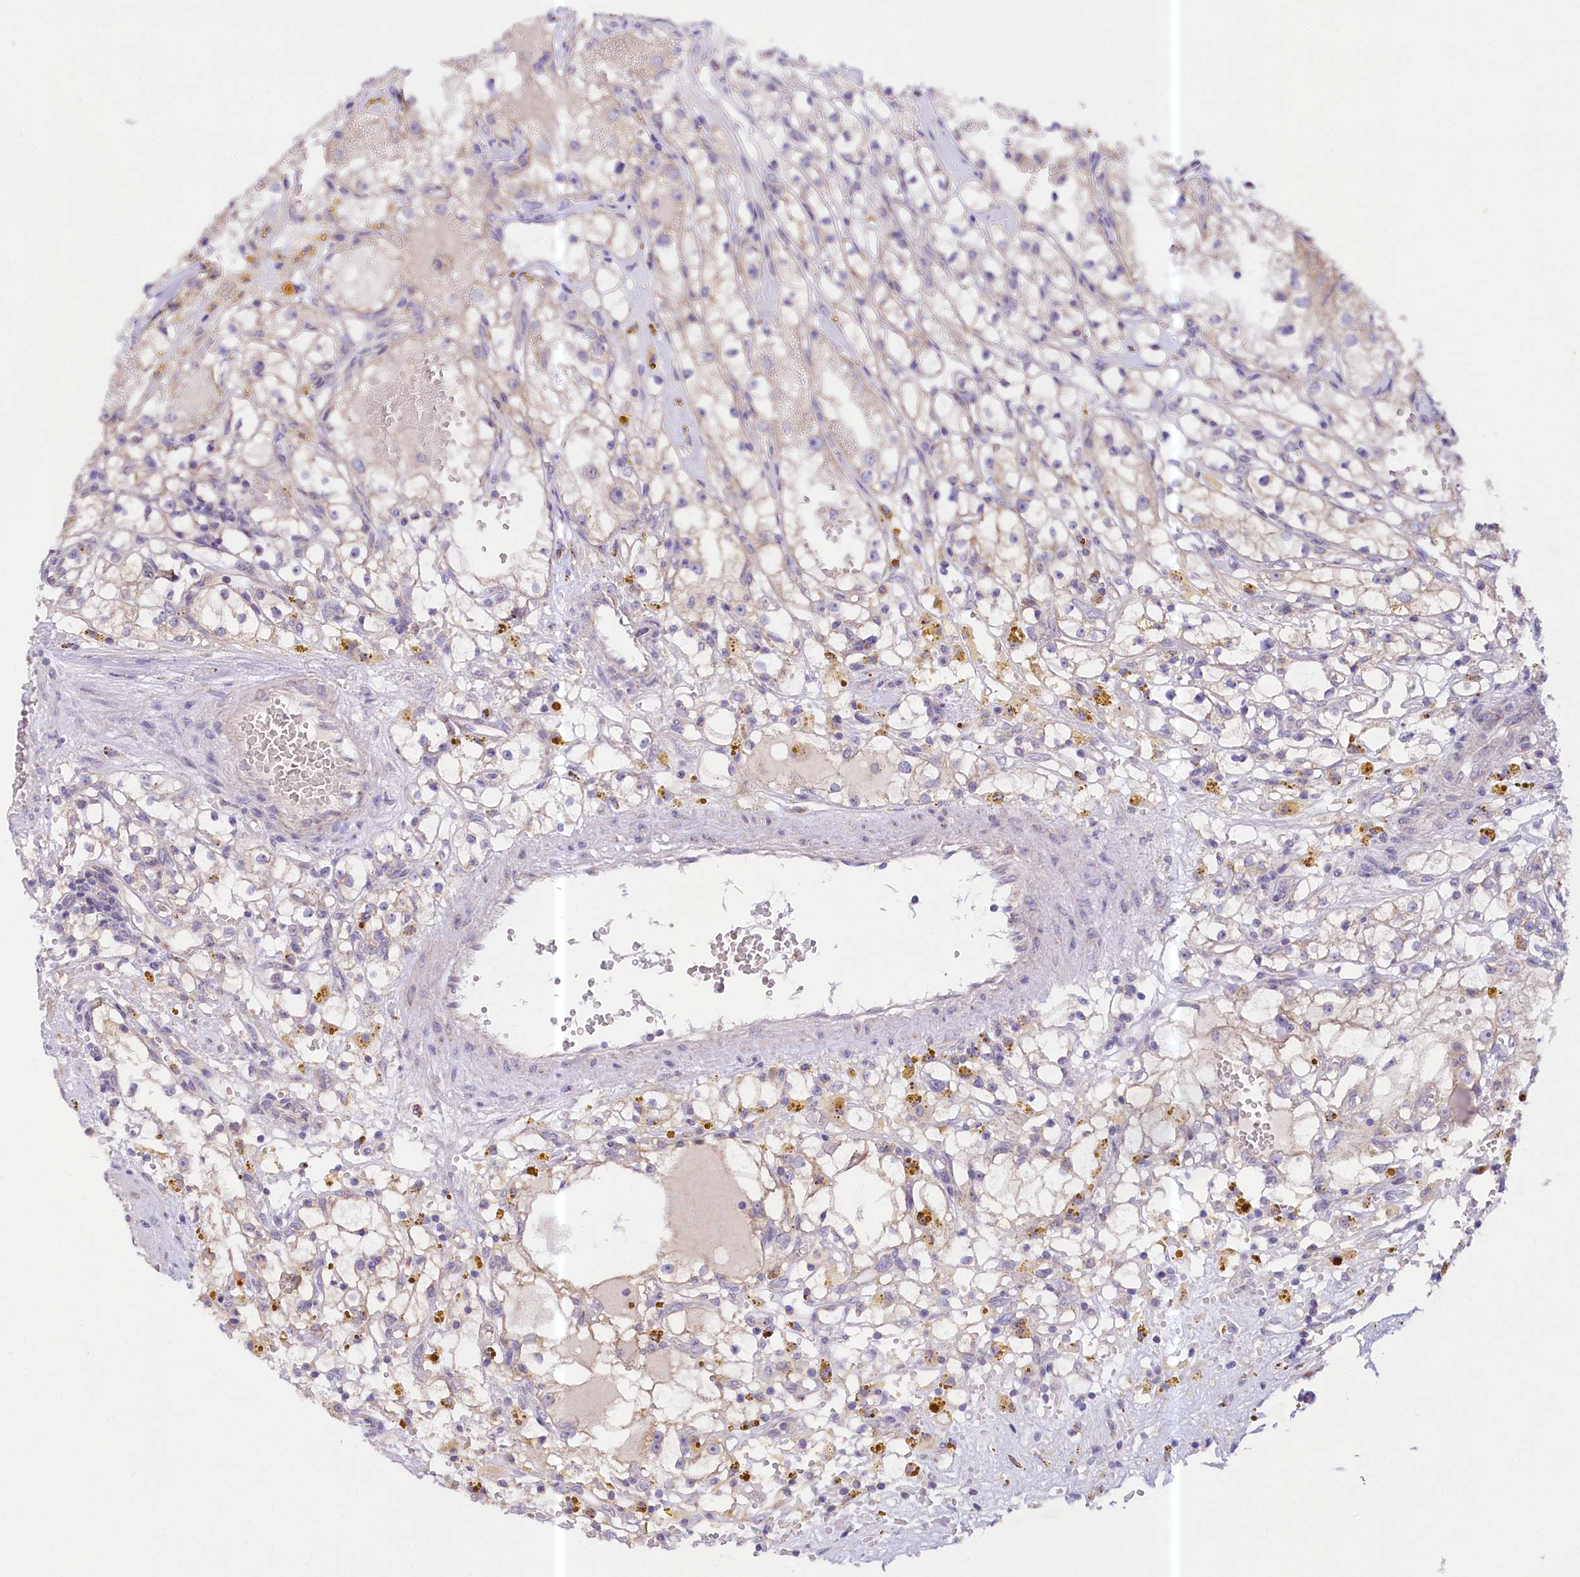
{"staining": {"intensity": "weak", "quantity": "25%-75%", "location": "cytoplasmic/membranous"}, "tissue": "renal cancer", "cell_type": "Tumor cells", "image_type": "cancer", "snomed": [{"axis": "morphology", "description": "Adenocarcinoma, NOS"}, {"axis": "topography", "description": "Kidney"}], "caption": "Immunohistochemical staining of renal cancer (adenocarcinoma) displays low levels of weak cytoplasmic/membranous positivity in approximately 25%-75% of tumor cells.", "gene": "CEP295", "patient": {"sex": "male", "age": 56}}